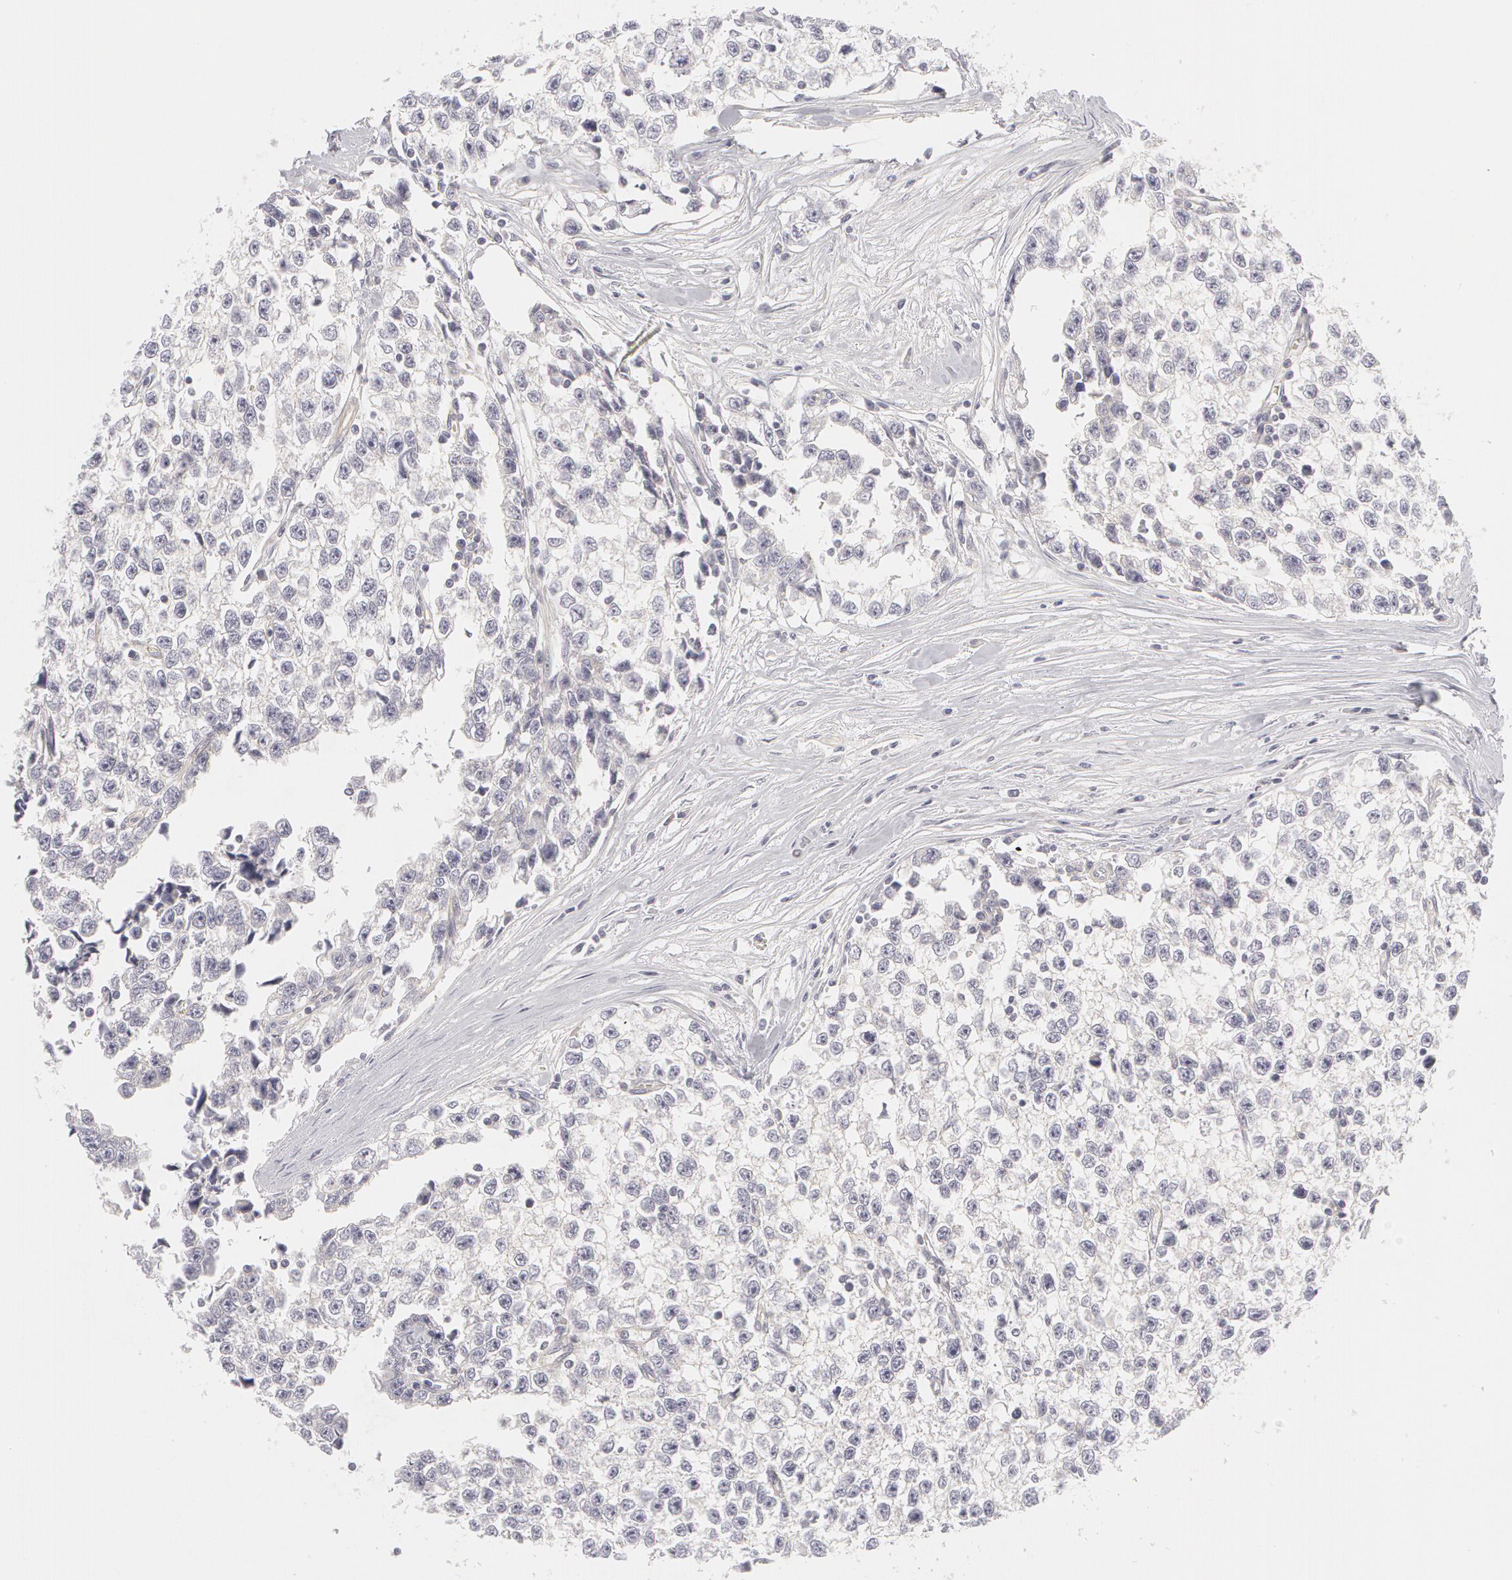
{"staining": {"intensity": "negative", "quantity": "none", "location": "none"}, "tissue": "testis cancer", "cell_type": "Tumor cells", "image_type": "cancer", "snomed": [{"axis": "morphology", "description": "Seminoma, NOS"}, {"axis": "morphology", "description": "Carcinoma, Embryonal, NOS"}, {"axis": "topography", "description": "Testis"}], "caption": "An immunohistochemistry (IHC) histopathology image of testis seminoma is shown. There is no staining in tumor cells of testis seminoma.", "gene": "ABCB1", "patient": {"sex": "male", "age": 30}}